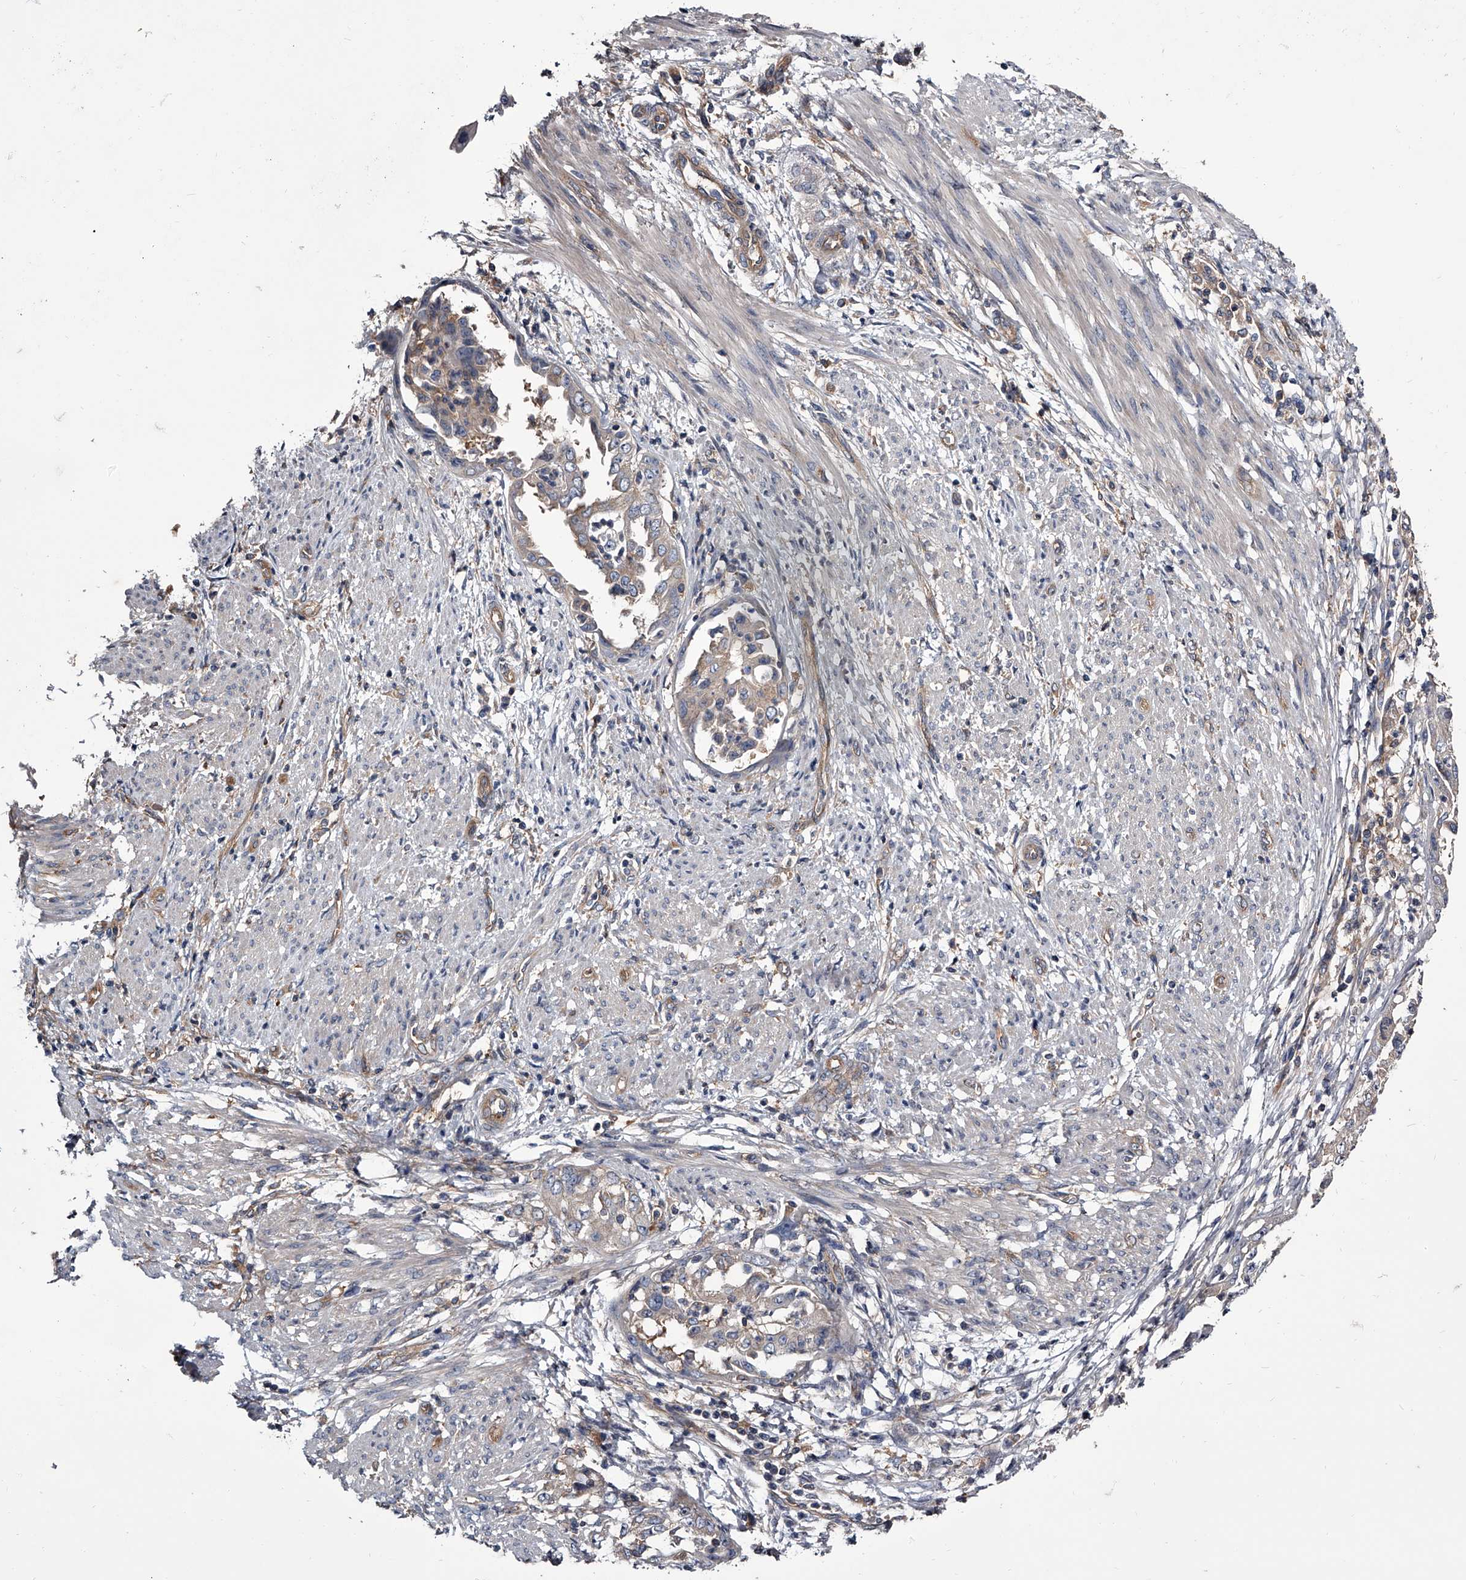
{"staining": {"intensity": "negative", "quantity": "none", "location": "none"}, "tissue": "endometrial cancer", "cell_type": "Tumor cells", "image_type": "cancer", "snomed": [{"axis": "morphology", "description": "Adenocarcinoma, NOS"}, {"axis": "topography", "description": "Endometrium"}], "caption": "Adenocarcinoma (endometrial) was stained to show a protein in brown. There is no significant positivity in tumor cells.", "gene": "GAPVD1", "patient": {"sex": "female", "age": 85}}